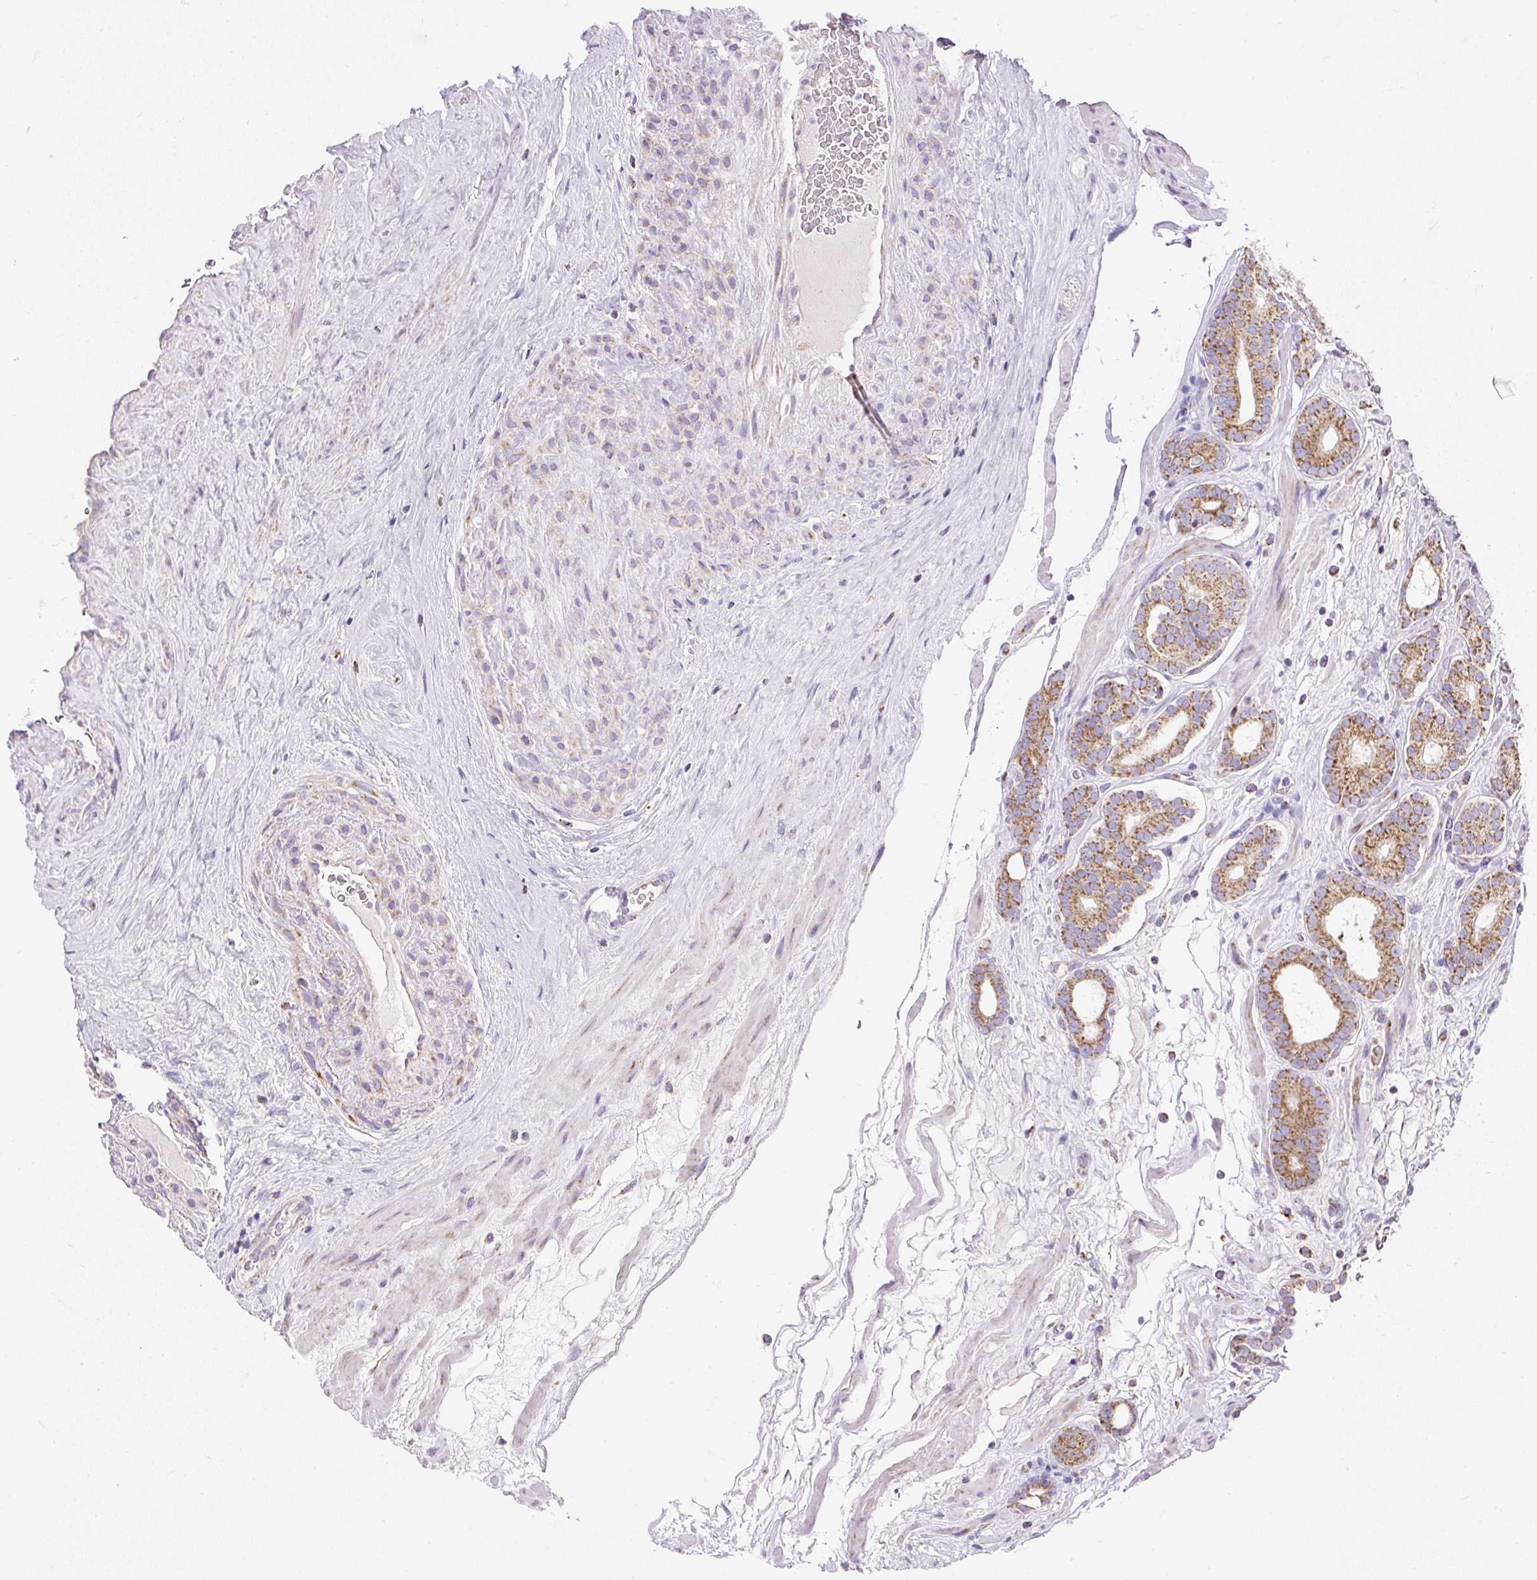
{"staining": {"intensity": "moderate", "quantity": ">75%", "location": "cytoplasmic/membranous"}, "tissue": "prostate cancer", "cell_type": "Tumor cells", "image_type": "cancer", "snomed": [{"axis": "morphology", "description": "Adenocarcinoma, High grade"}, {"axis": "topography", "description": "Prostate"}], "caption": "The photomicrograph exhibits a brown stain indicating the presence of a protein in the cytoplasmic/membranous of tumor cells in prostate cancer (high-grade adenocarcinoma).", "gene": "DAAM2", "patient": {"sex": "male", "age": 66}}